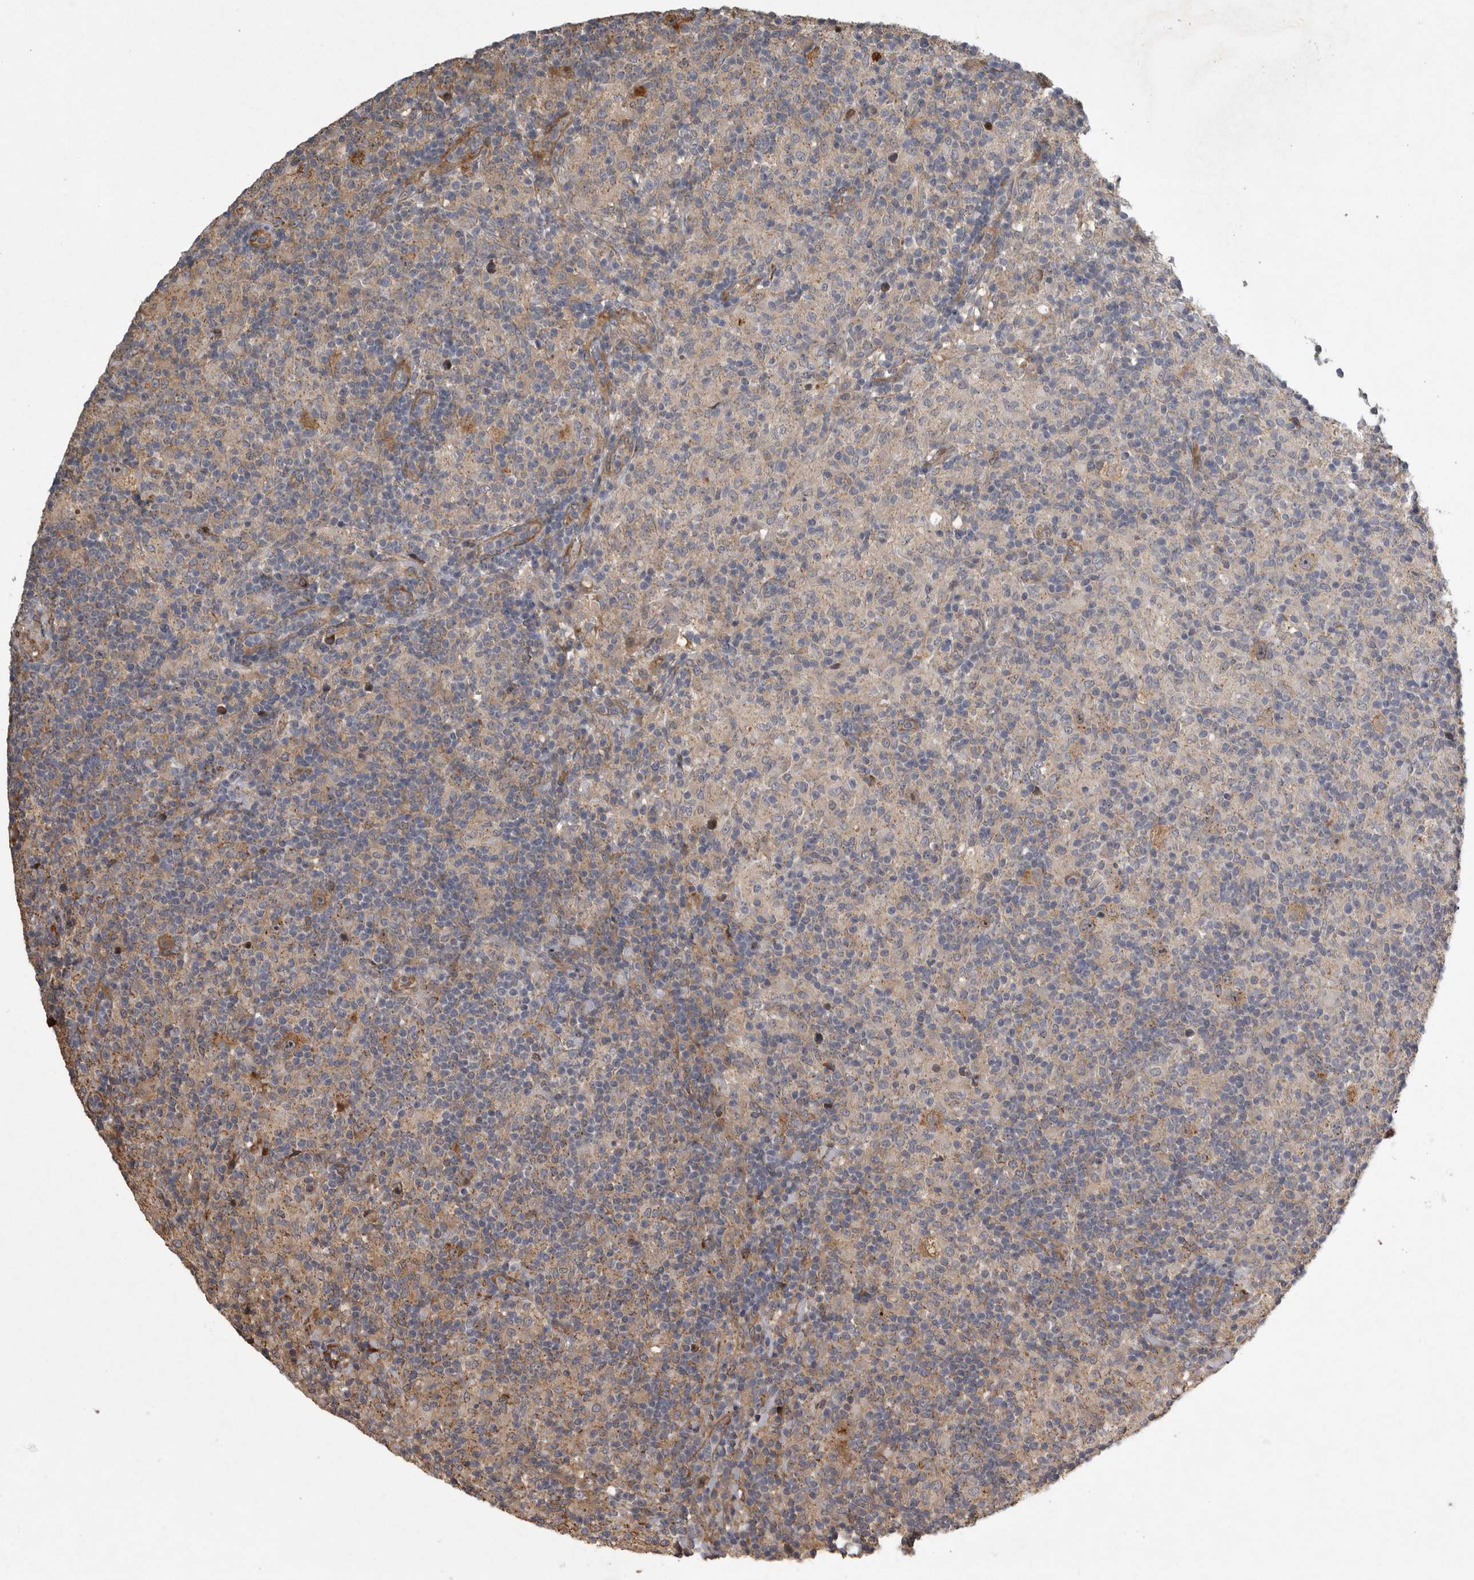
{"staining": {"intensity": "moderate", "quantity": ">75%", "location": "cytoplasmic/membranous,nuclear"}, "tissue": "lymphoma", "cell_type": "Tumor cells", "image_type": "cancer", "snomed": [{"axis": "morphology", "description": "Hodgkin's disease, NOS"}, {"axis": "topography", "description": "Lymph node"}], "caption": "Hodgkin's disease tissue exhibits moderate cytoplasmic/membranous and nuclear positivity in about >75% of tumor cells, visualized by immunohistochemistry. The protein of interest is stained brown, and the nuclei are stained in blue (DAB (3,3'-diaminobenzidine) IHC with brightfield microscopy, high magnification).", "gene": "MPDZ", "patient": {"sex": "male", "age": 70}}